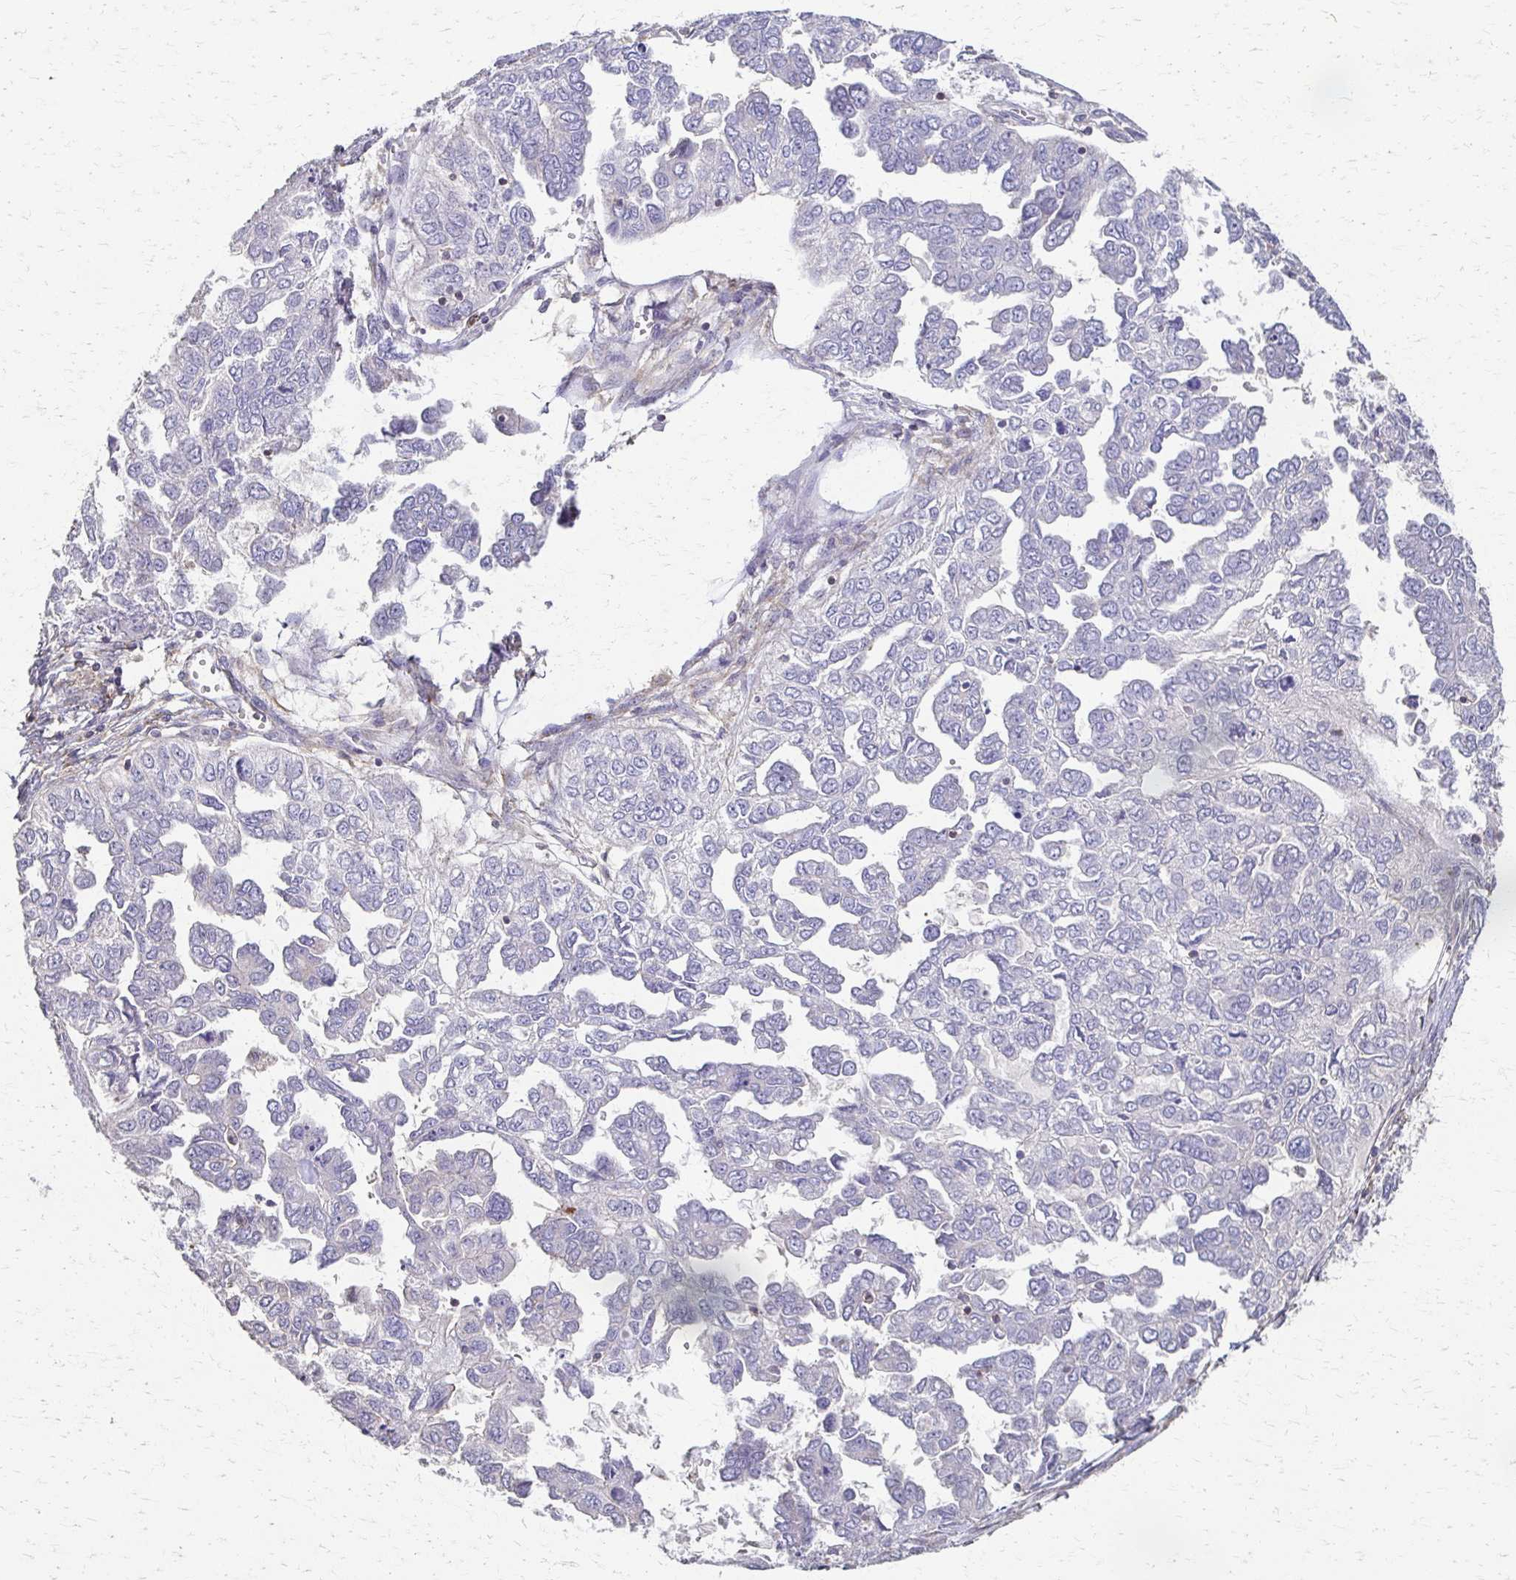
{"staining": {"intensity": "negative", "quantity": "none", "location": "none"}, "tissue": "ovarian cancer", "cell_type": "Tumor cells", "image_type": "cancer", "snomed": [{"axis": "morphology", "description": "Cystadenocarcinoma, serous, NOS"}, {"axis": "topography", "description": "Ovary"}], "caption": "DAB (3,3'-diaminobenzidine) immunohistochemical staining of human ovarian cancer (serous cystadenocarcinoma) exhibits no significant expression in tumor cells. (DAB (3,3'-diaminobenzidine) IHC, high magnification).", "gene": "C1QTNF7", "patient": {"sex": "female", "age": 53}}